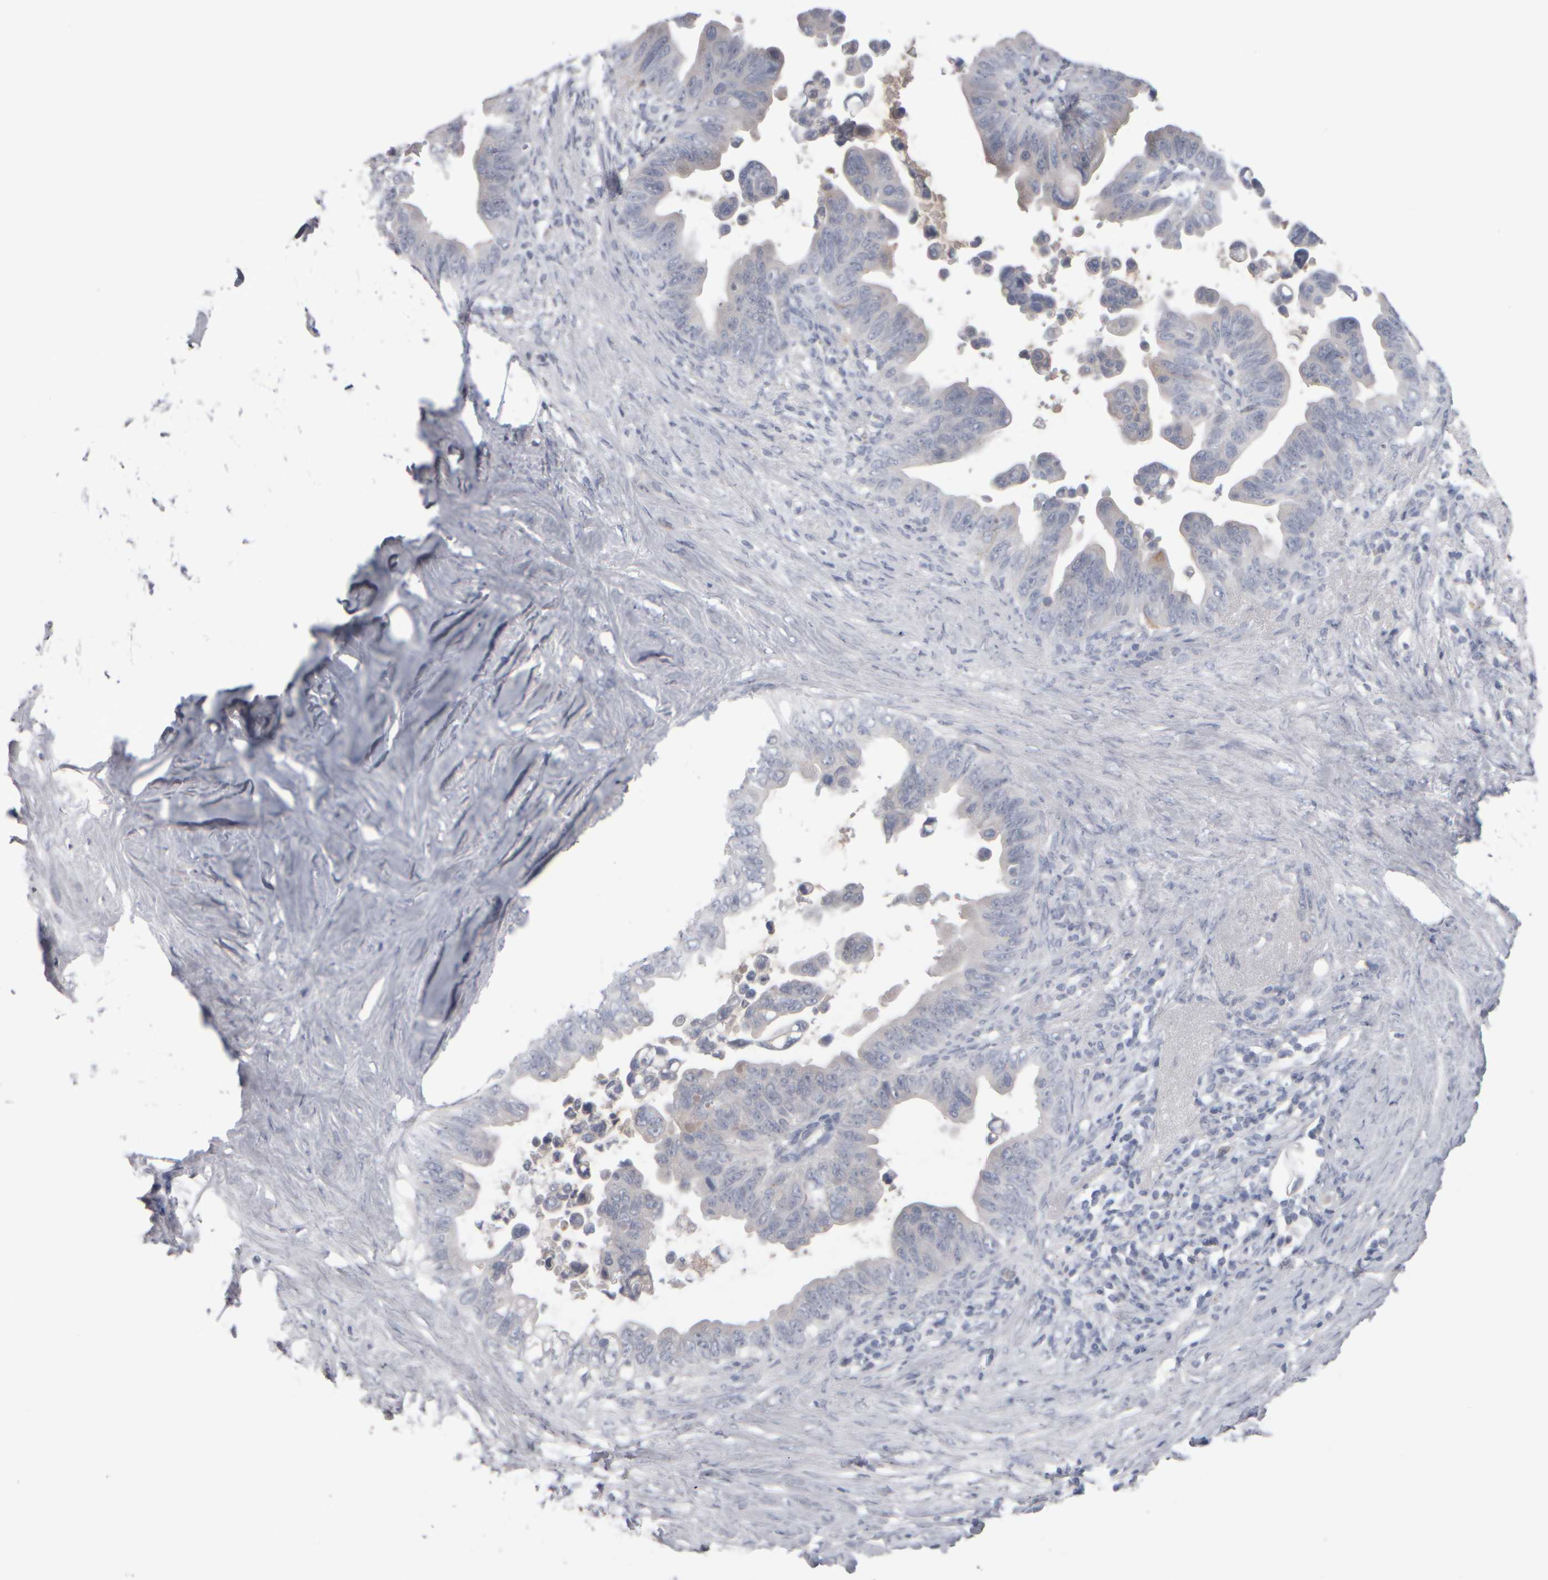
{"staining": {"intensity": "negative", "quantity": "none", "location": "none"}, "tissue": "pancreatic cancer", "cell_type": "Tumor cells", "image_type": "cancer", "snomed": [{"axis": "morphology", "description": "Adenocarcinoma, NOS"}, {"axis": "topography", "description": "Pancreas"}], "caption": "This is an IHC photomicrograph of adenocarcinoma (pancreatic). There is no expression in tumor cells.", "gene": "EPHX2", "patient": {"sex": "female", "age": 72}}